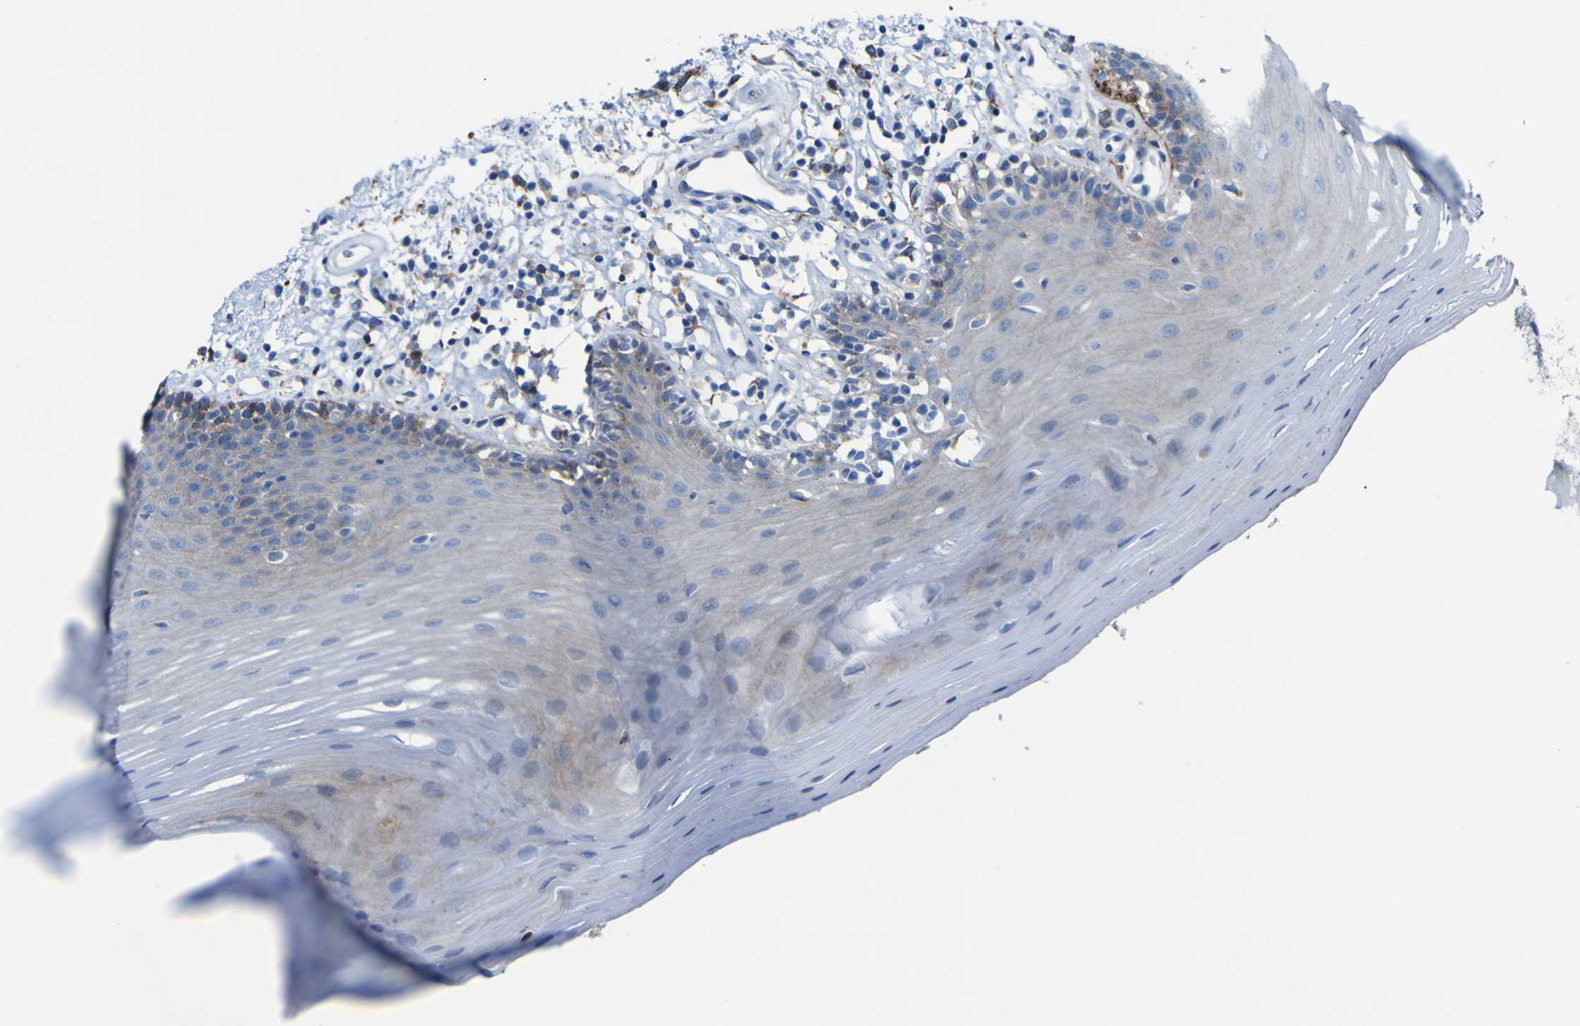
{"staining": {"intensity": "moderate", "quantity": "<25%", "location": "cytoplasmic/membranous"}, "tissue": "oral mucosa", "cell_type": "Squamous epithelial cells", "image_type": "normal", "snomed": [{"axis": "morphology", "description": "Normal tissue, NOS"}, {"axis": "topography", "description": "Skeletal muscle"}, {"axis": "topography", "description": "Oral tissue"}], "caption": "This image shows IHC staining of benign oral mucosa, with low moderate cytoplasmic/membranous expression in approximately <25% of squamous epithelial cells.", "gene": "PTPRF", "patient": {"sex": "male", "age": 58}}